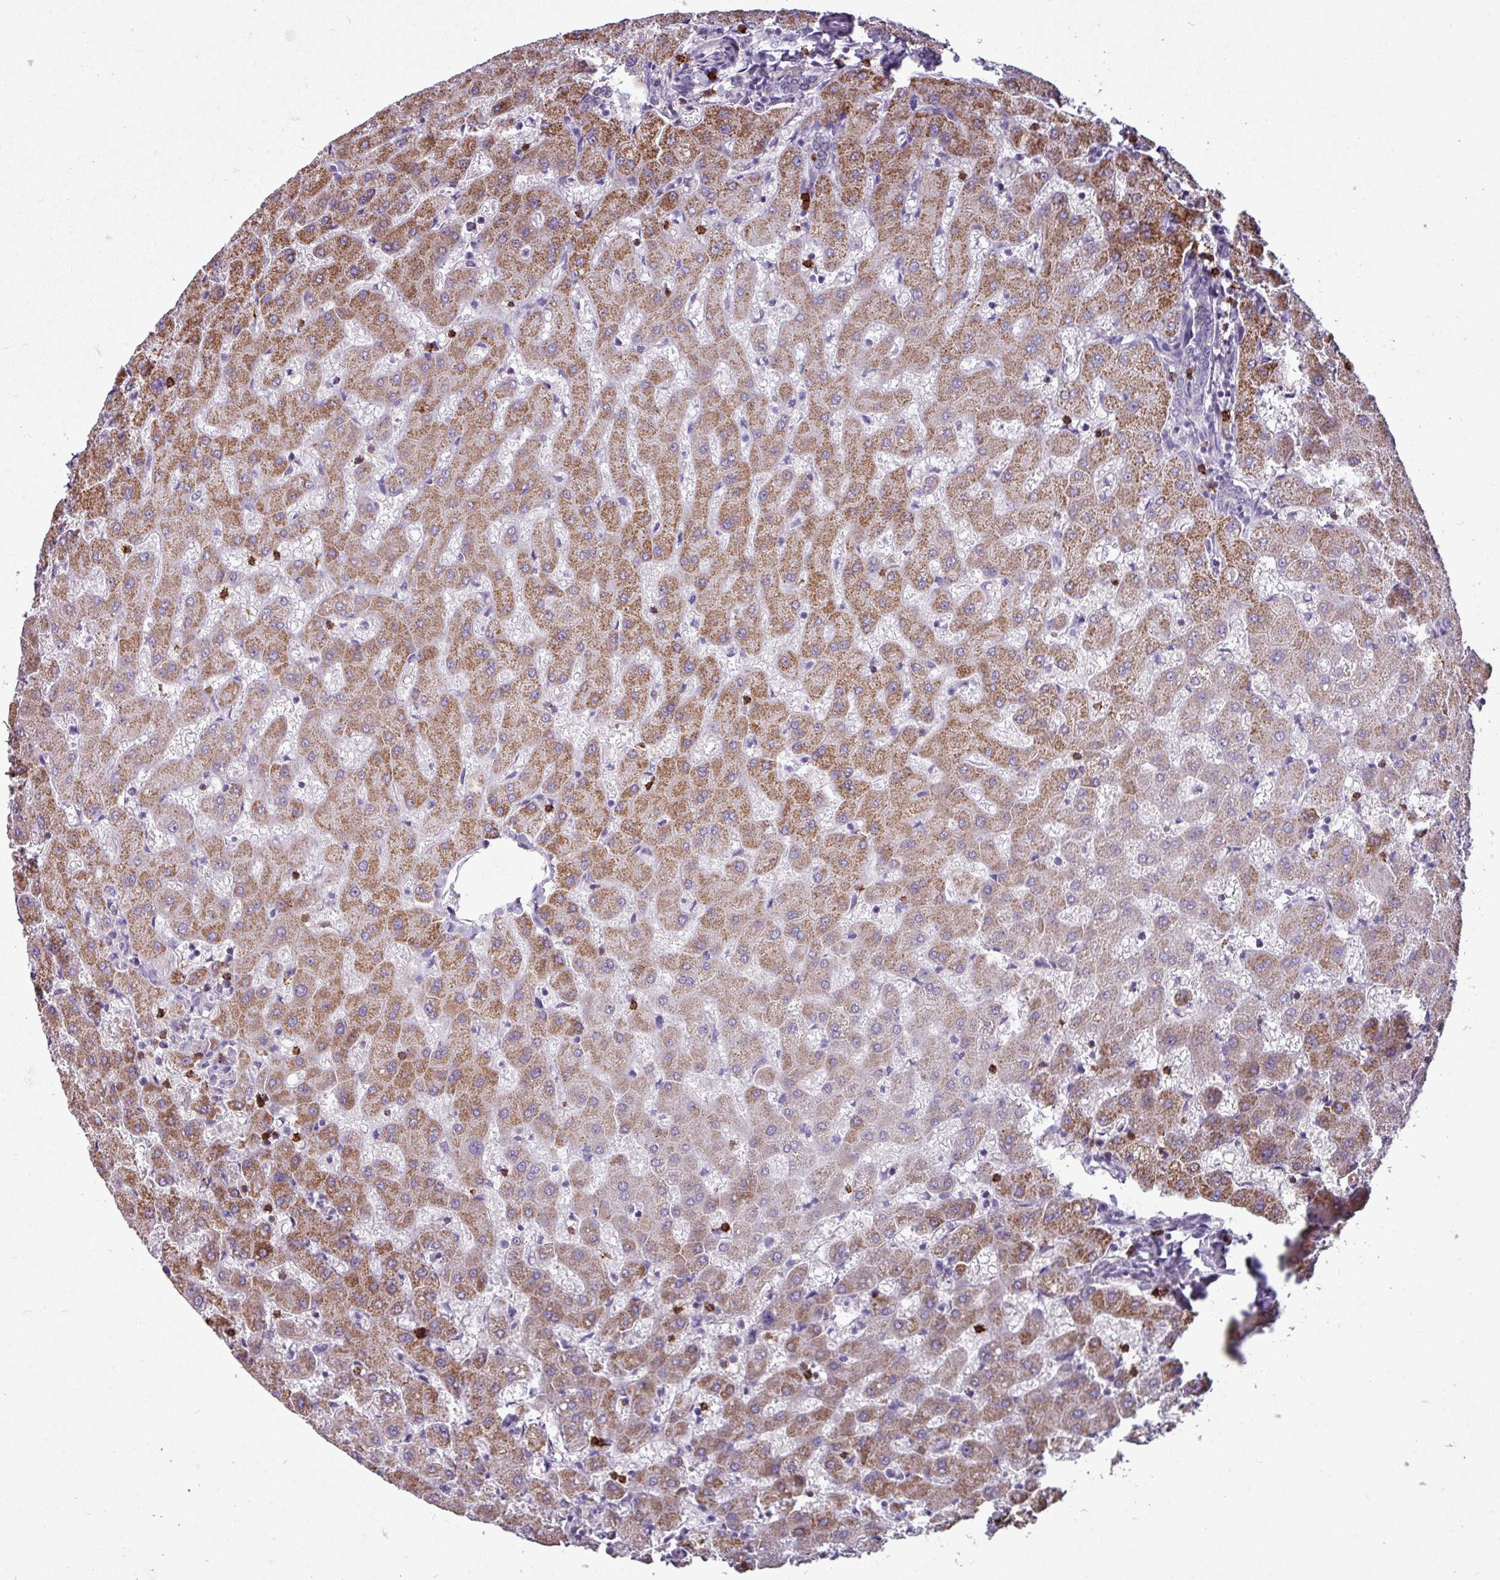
{"staining": {"intensity": "negative", "quantity": "none", "location": "none"}, "tissue": "liver", "cell_type": "Cholangiocytes", "image_type": "normal", "snomed": [{"axis": "morphology", "description": "Normal tissue, NOS"}, {"axis": "topography", "description": "Liver"}], "caption": "This histopathology image is of normal liver stained with immunohistochemistry to label a protein in brown with the nuclei are counter-stained blue. There is no expression in cholangiocytes. (DAB immunohistochemistry (IHC) with hematoxylin counter stain).", "gene": "CD8A", "patient": {"sex": "female", "age": 63}}